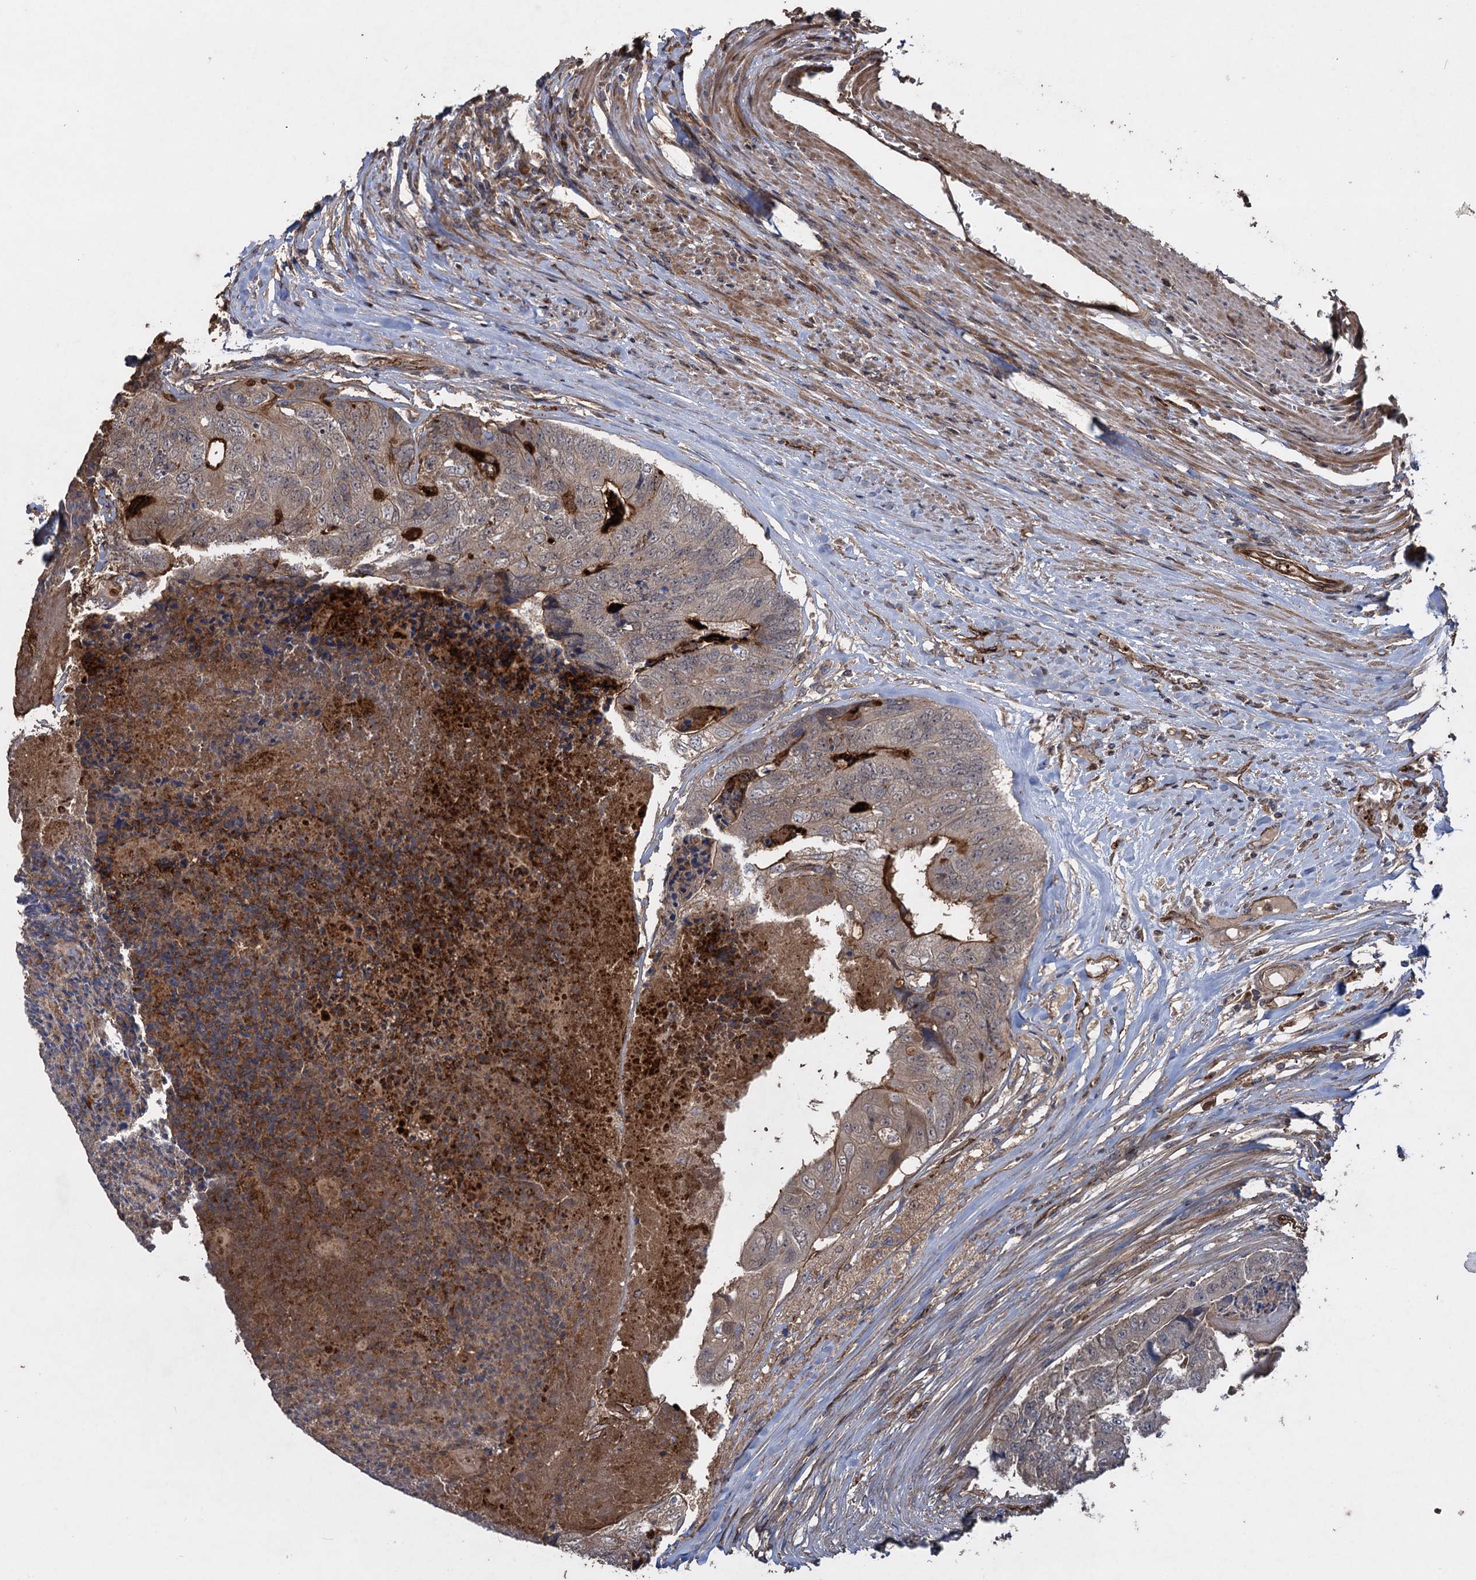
{"staining": {"intensity": "moderate", "quantity": "25%-75%", "location": "cytoplasmic/membranous"}, "tissue": "colorectal cancer", "cell_type": "Tumor cells", "image_type": "cancer", "snomed": [{"axis": "morphology", "description": "Adenocarcinoma, NOS"}, {"axis": "topography", "description": "Colon"}], "caption": "IHC image of neoplastic tissue: human adenocarcinoma (colorectal) stained using immunohistochemistry (IHC) reveals medium levels of moderate protein expression localized specifically in the cytoplasmic/membranous of tumor cells, appearing as a cytoplasmic/membranous brown color.", "gene": "TXNDC11", "patient": {"sex": "female", "age": 67}}